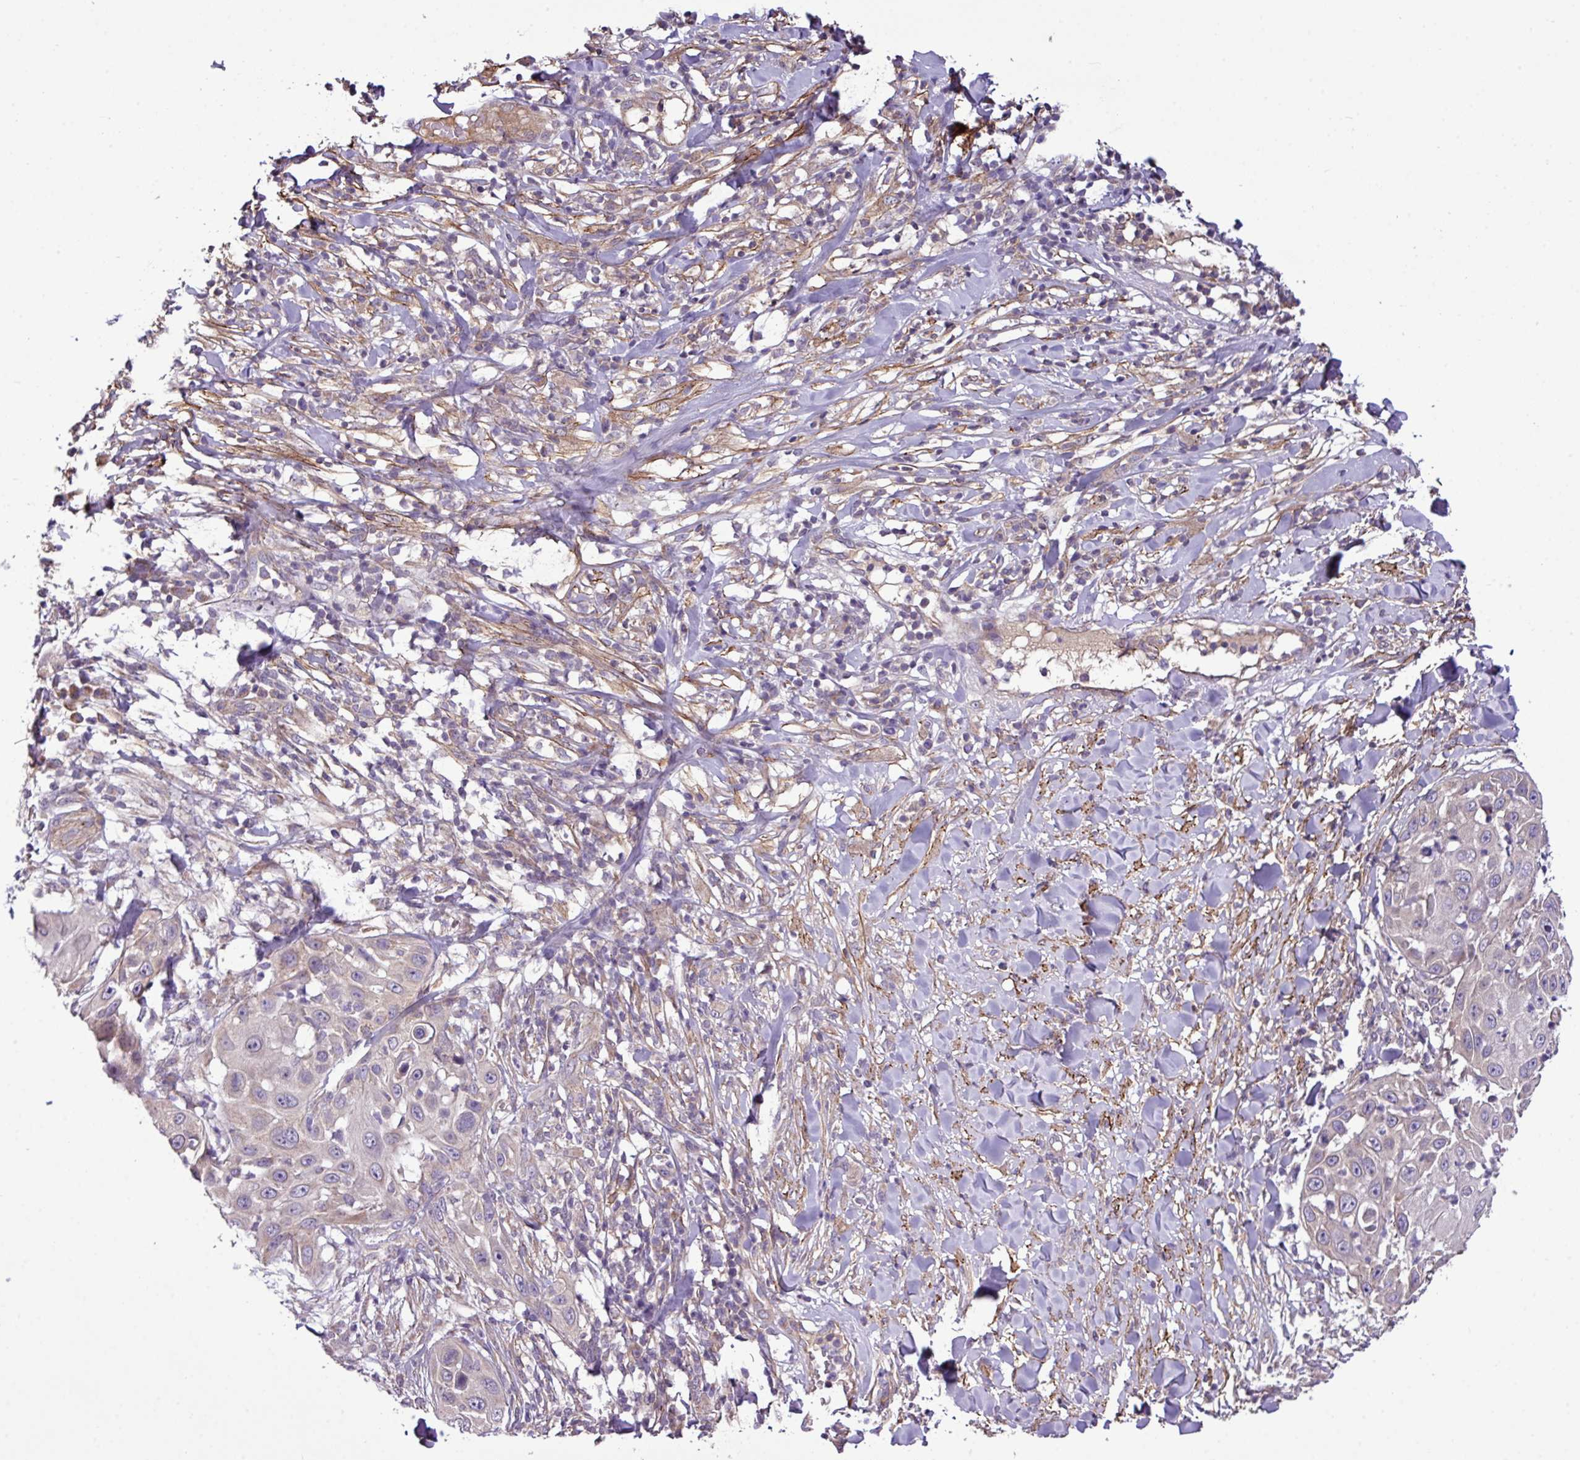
{"staining": {"intensity": "moderate", "quantity": "<25%", "location": "cytoplasmic/membranous"}, "tissue": "skin cancer", "cell_type": "Tumor cells", "image_type": "cancer", "snomed": [{"axis": "morphology", "description": "Squamous cell carcinoma, NOS"}, {"axis": "topography", "description": "Skin"}], "caption": "DAB (3,3'-diaminobenzidine) immunohistochemical staining of human skin cancer displays moderate cytoplasmic/membranous protein positivity in approximately <25% of tumor cells. The protein is stained brown, and the nuclei are stained in blue (DAB (3,3'-diaminobenzidine) IHC with brightfield microscopy, high magnification).", "gene": "XIAP", "patient": {"sex": "female", "age": 44}}